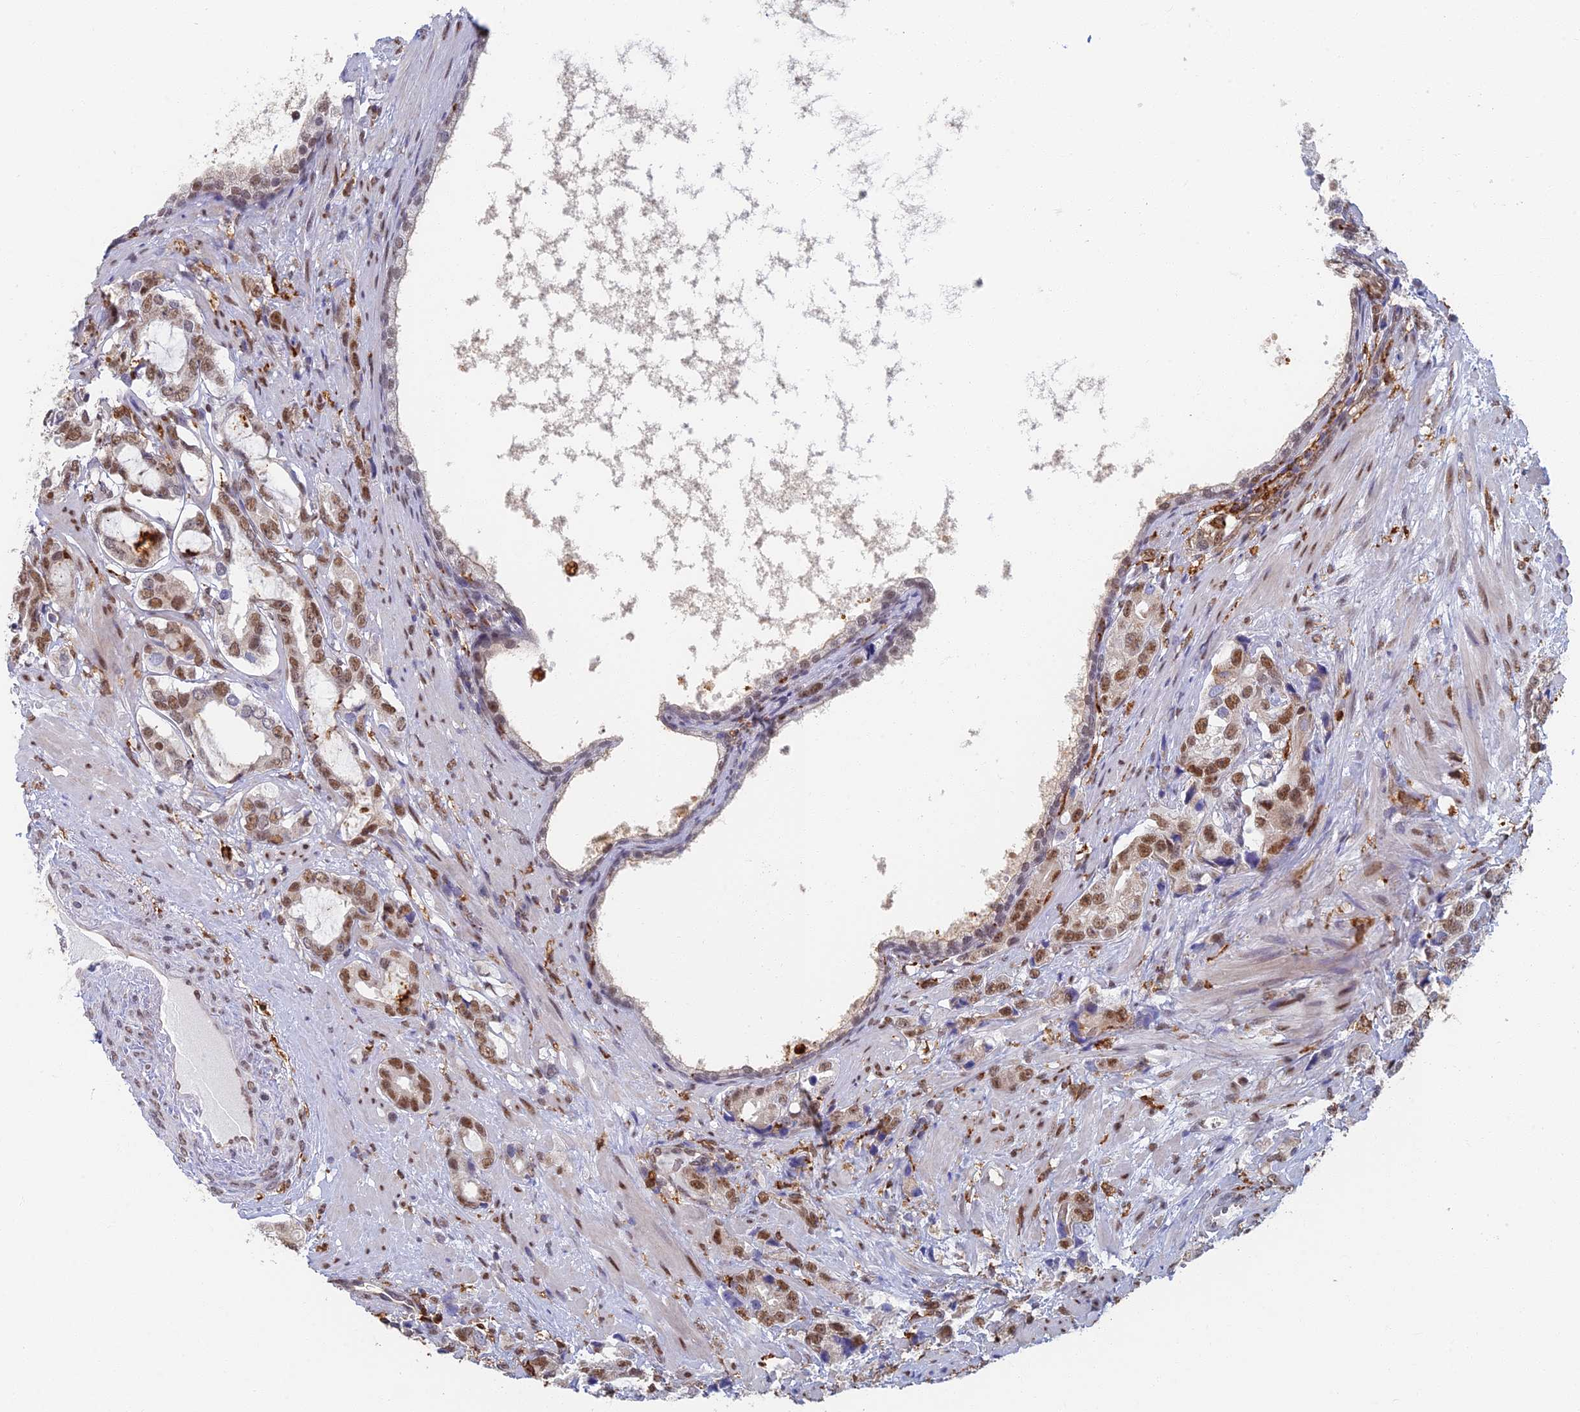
{"staining": {"intensity": "moderate", "quantity": ">75%", "location": "nuclear"}, "tissue": "prostate cancer", "cell_type": "Tumor cells", "image_type": "cancer", "snomed": [{"axis": "morphology", "description": "Adenocarcinoma, High grade"}, {"axis": "topography", "description": "Prostate"}], "caption": "Brown immunohistochemical staining in prostate cancer demonstrates moderate nuclear staining in approximately >75% of tumor cells.", "gene": "GPATCH1", "patient": {"sex": "male", "age": 75}}